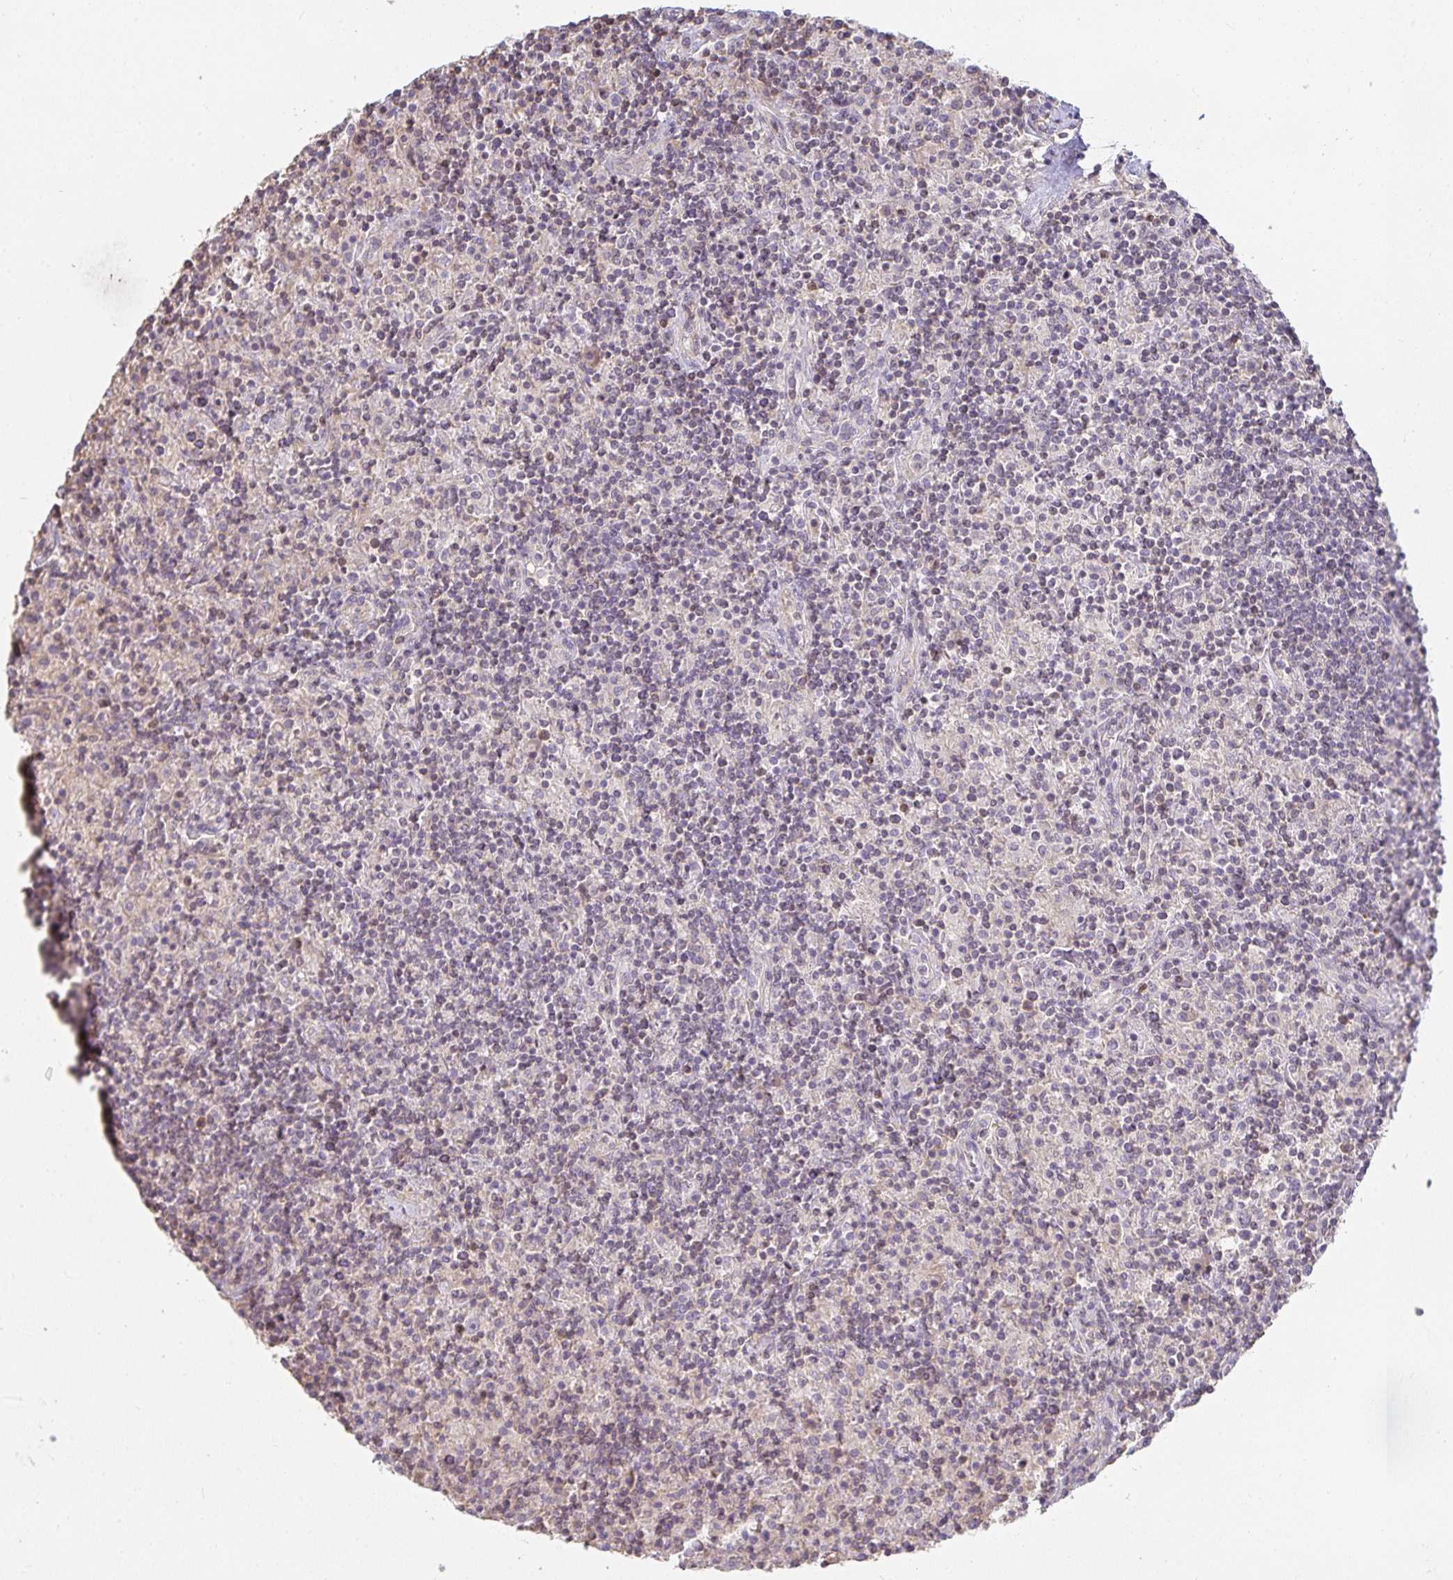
{"staining": {"intensity": "negative", "quantity": "none", "location": "none"}, "tissue": "lymphoma", "cell_type": "Tumor cells", "image_type": "cancer", "snomed": [{"axis": "morphology", "description": "Hodgkin's disease, NOS"}, {"axis": "topography", "description": "Lymph node"}], "caption": "Immunohistochemistry of lymphoma reveals no positivity in tumor cells.", "gene": "GATA3", "patient": {"sex": "male", "age": 70}}